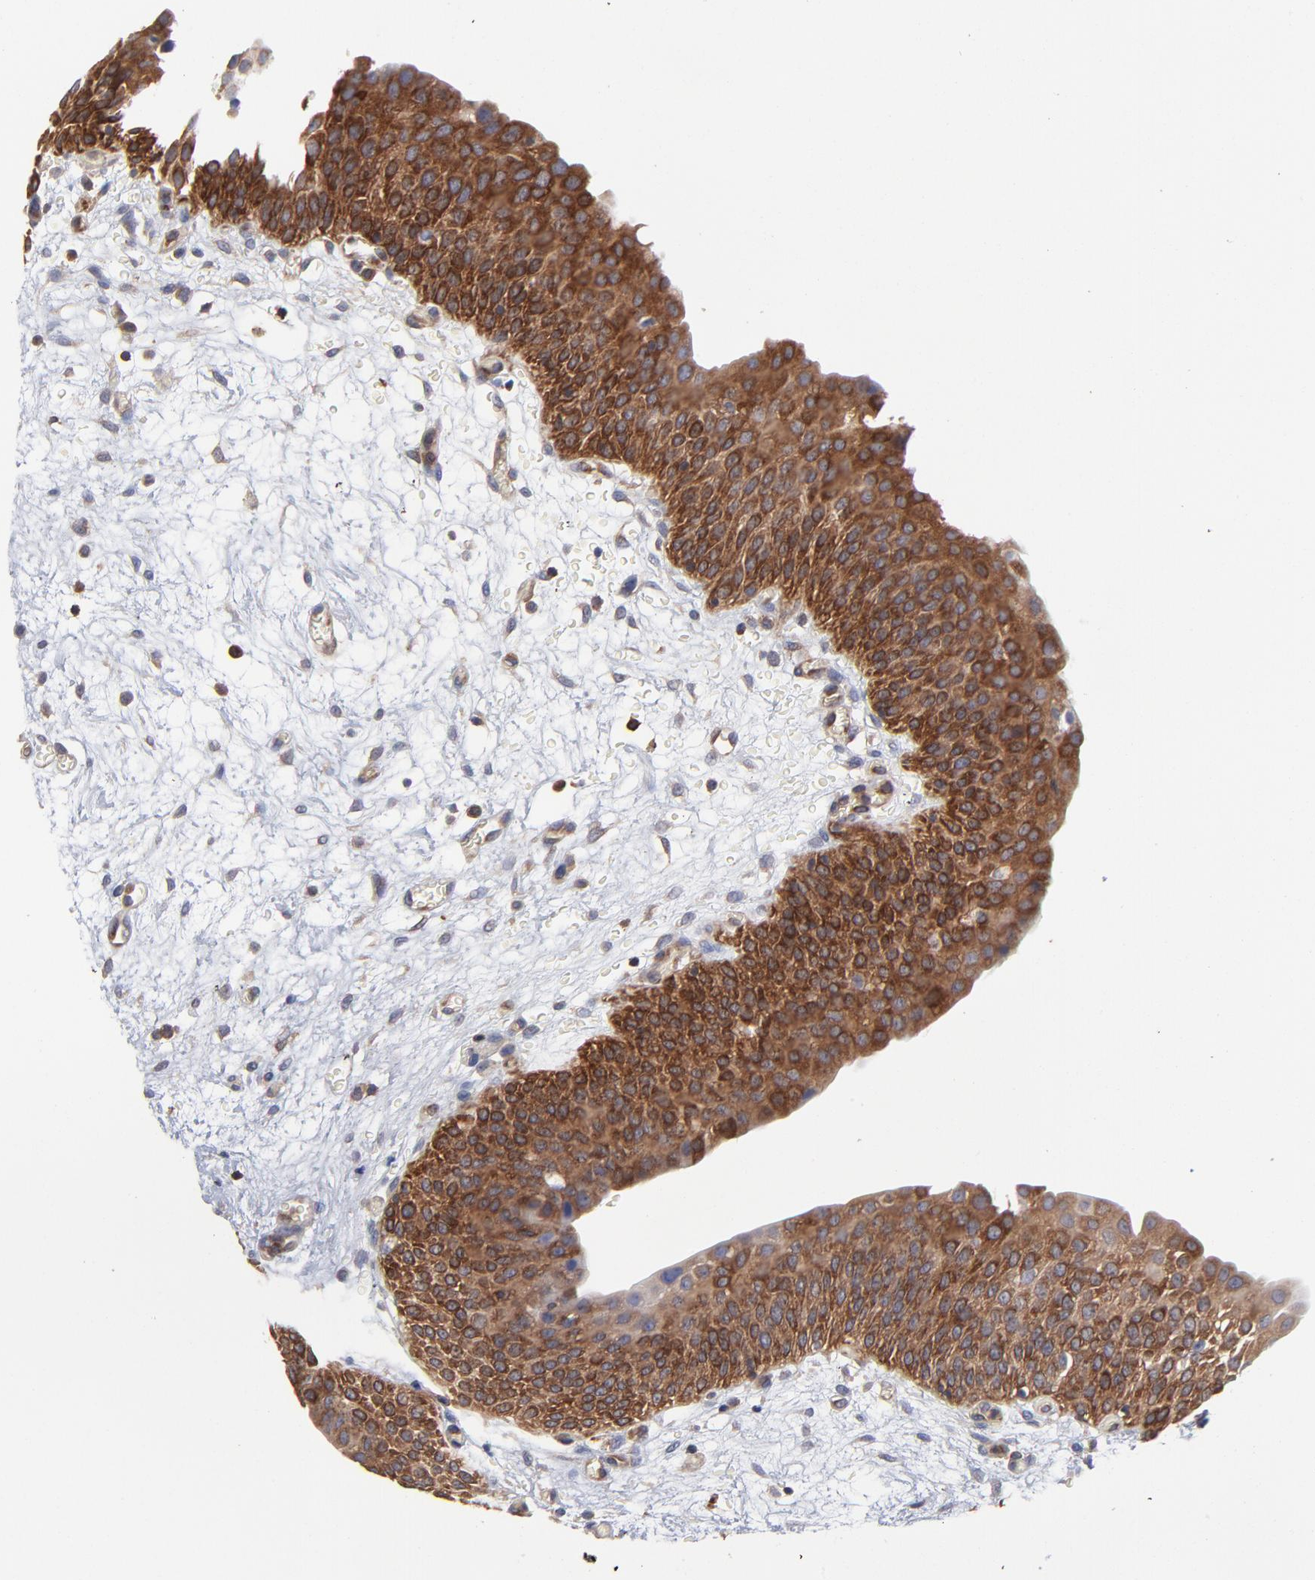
{"staining": {"intensity": "moderate", "quantity": ">75%", "location": "cytoplasmic/membranous"}, "tissue": "urinary bladder", "cell_type": "Urothelial cells", "image_type": "normal", "snomed": [{"axis": "morphology", "description": "Normal tissue, NOS"}, {"axis": "morphology", "description": "Dysplasia, NOS"}, {"axis": "topography", "description": "Urinary bladder"}], "caption": "High-power microscopy captured an immunohistochemistry (IHC) photomicrograph of benign urinary bladder, revealing moderate cytoplasmic/membranous staining in approximately >75% of urothelial cells. (IHC, brightfield microscopy, high magnification).", "gene": "NFKBIA", "patient": {"sex": "male", "age": 35}}